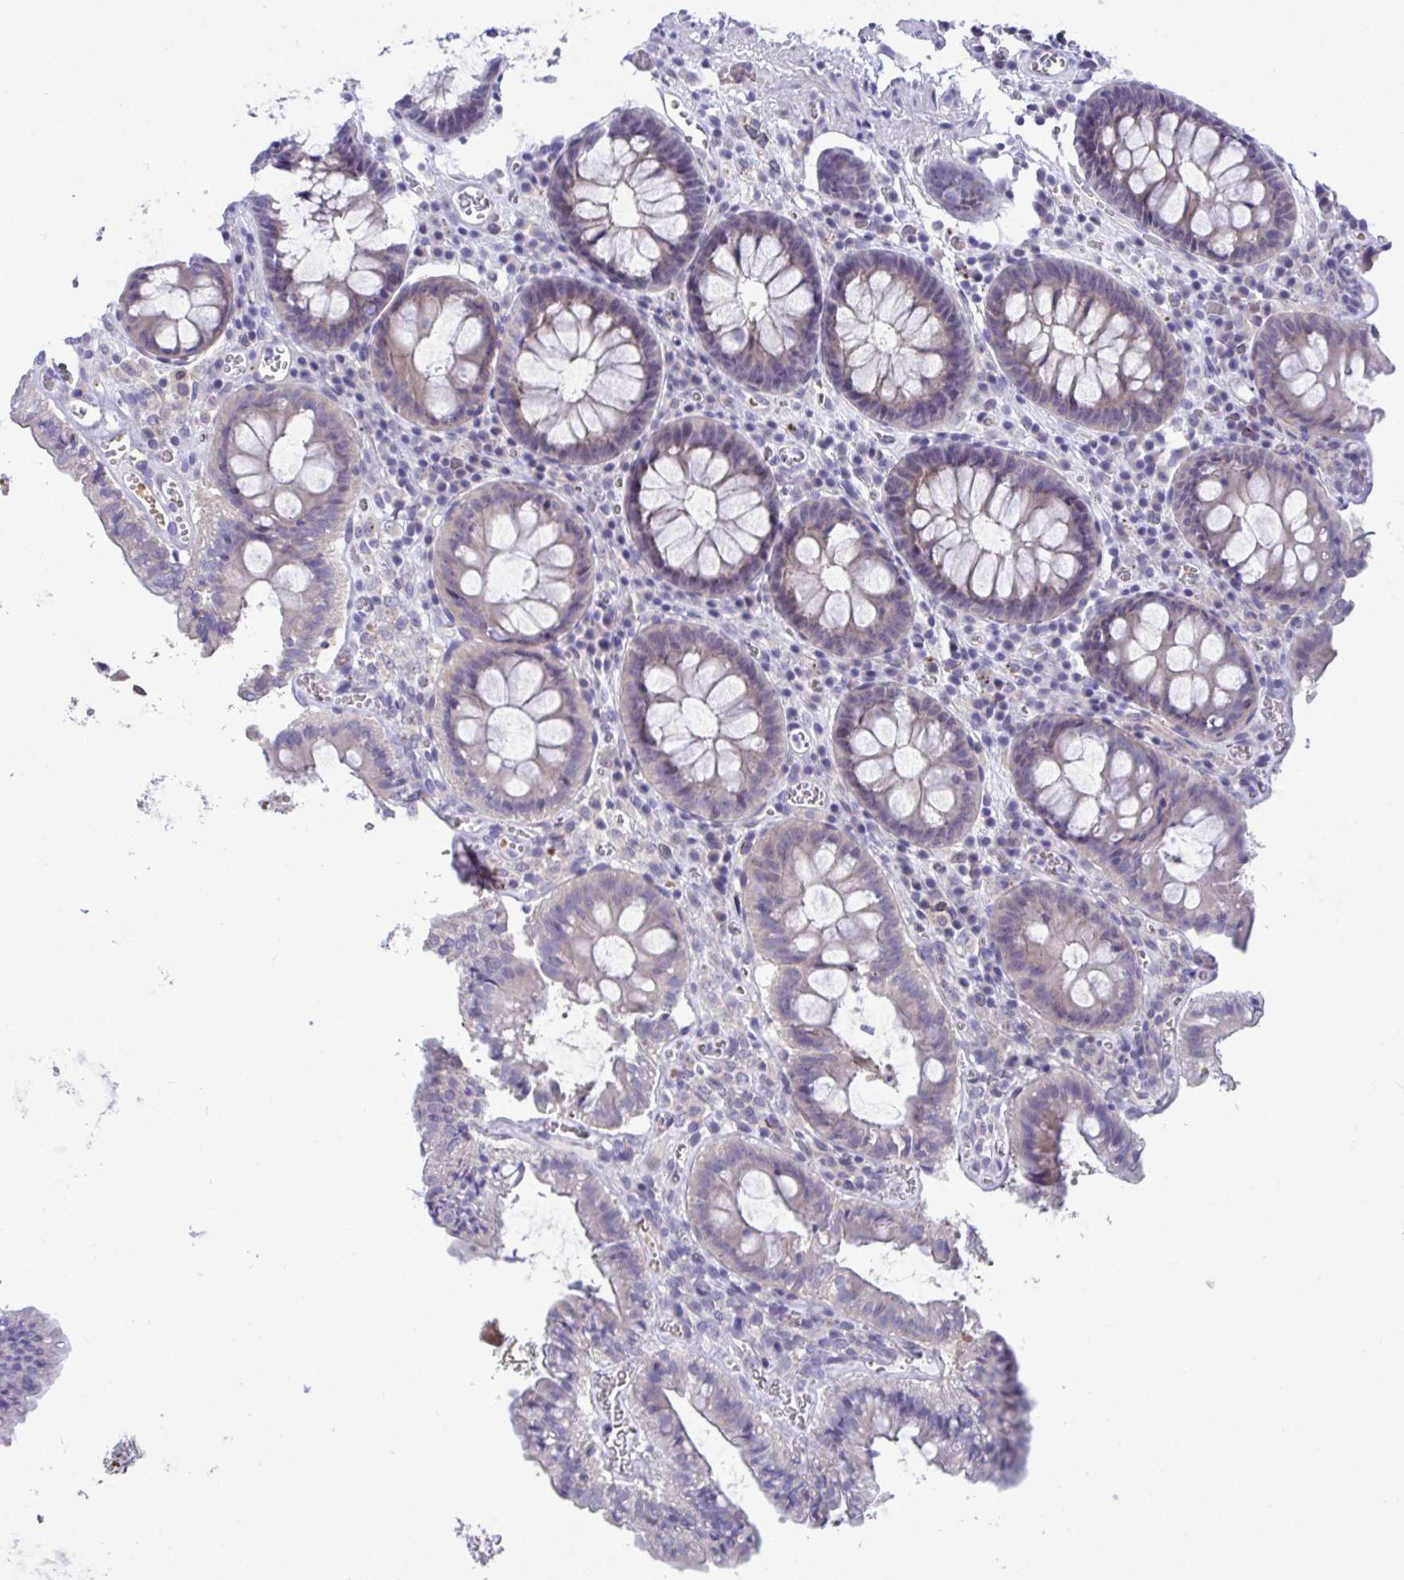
{"staining": {"intensity": "negative", "quantity": "none", "location": "none"}, "tissue": "colon", "cell_type": "Endothelial cells", "image_type": "normal", "snomed": [{"axis": "morphology", "description": "Normal tissue, NOS"}, {"axis": "topography", "description": "Colon"}, {"axis": "topography", "description": "Peripheral nerve tissue"}], "caption": "Immunohistochemistry histopathology image of benign human colon stained for a protein (brown), which shows no staining in endothelial cells.", "gene": "CENPQ", "patient": {"sex": "male", "age": 84}}